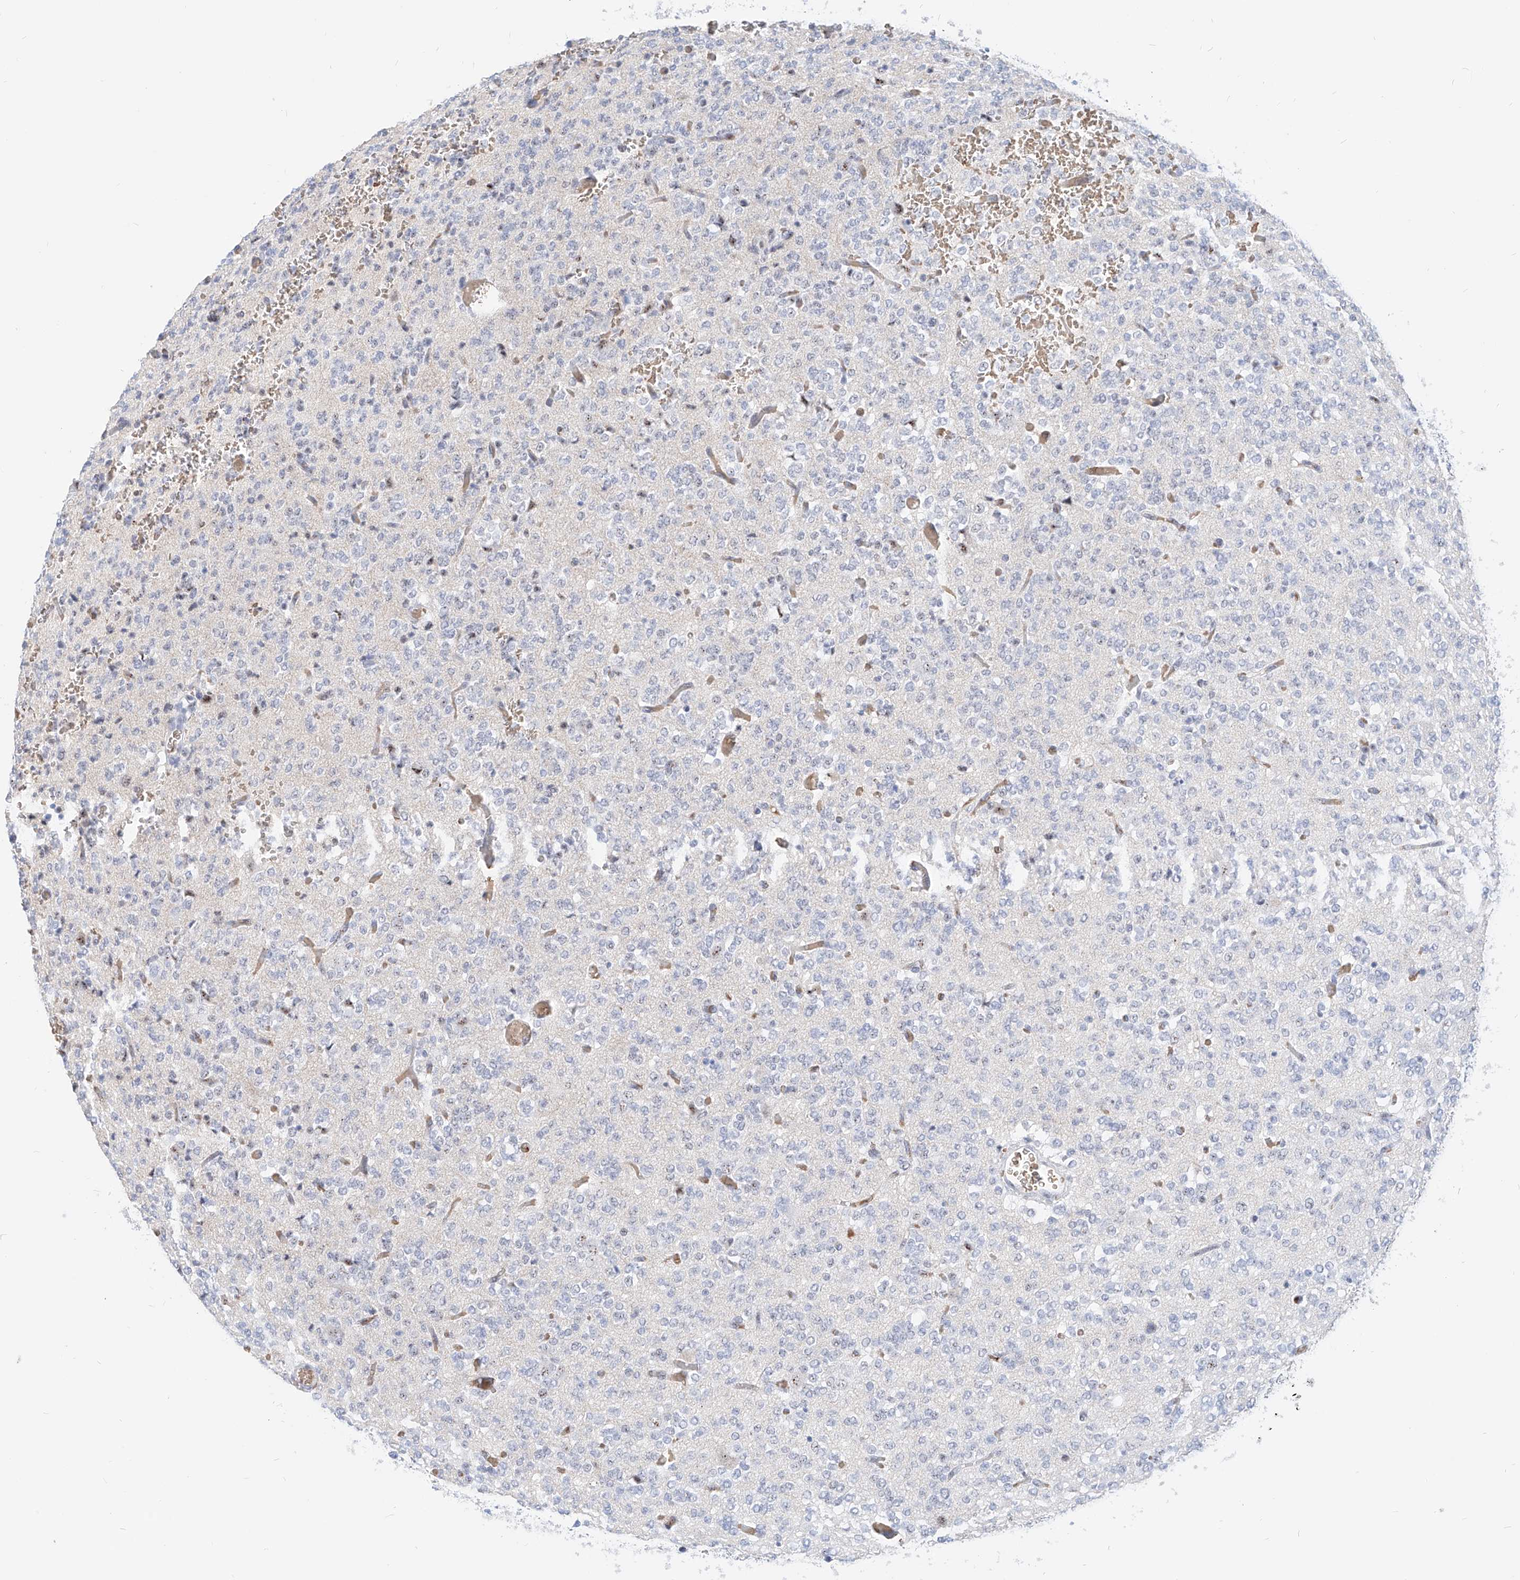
{"staining": {"intensity": "negative", "quantity": "none", "location": "none"}, "tissue": "glioma", "cell_type": "Tumor cells", "image_type": "cancer", "snomed": [{"axis": "morphology", "description": "Glioma, malignant, Low grade"}, {"axis": "topography", "description": "Brain"}], "caption": "Malignant low-grade glioma was stained to show a protein in brown. There is no significant expression in tumor cells.", "gene": "ZFP42", "patient": {"sex": "male", "age": 38}}